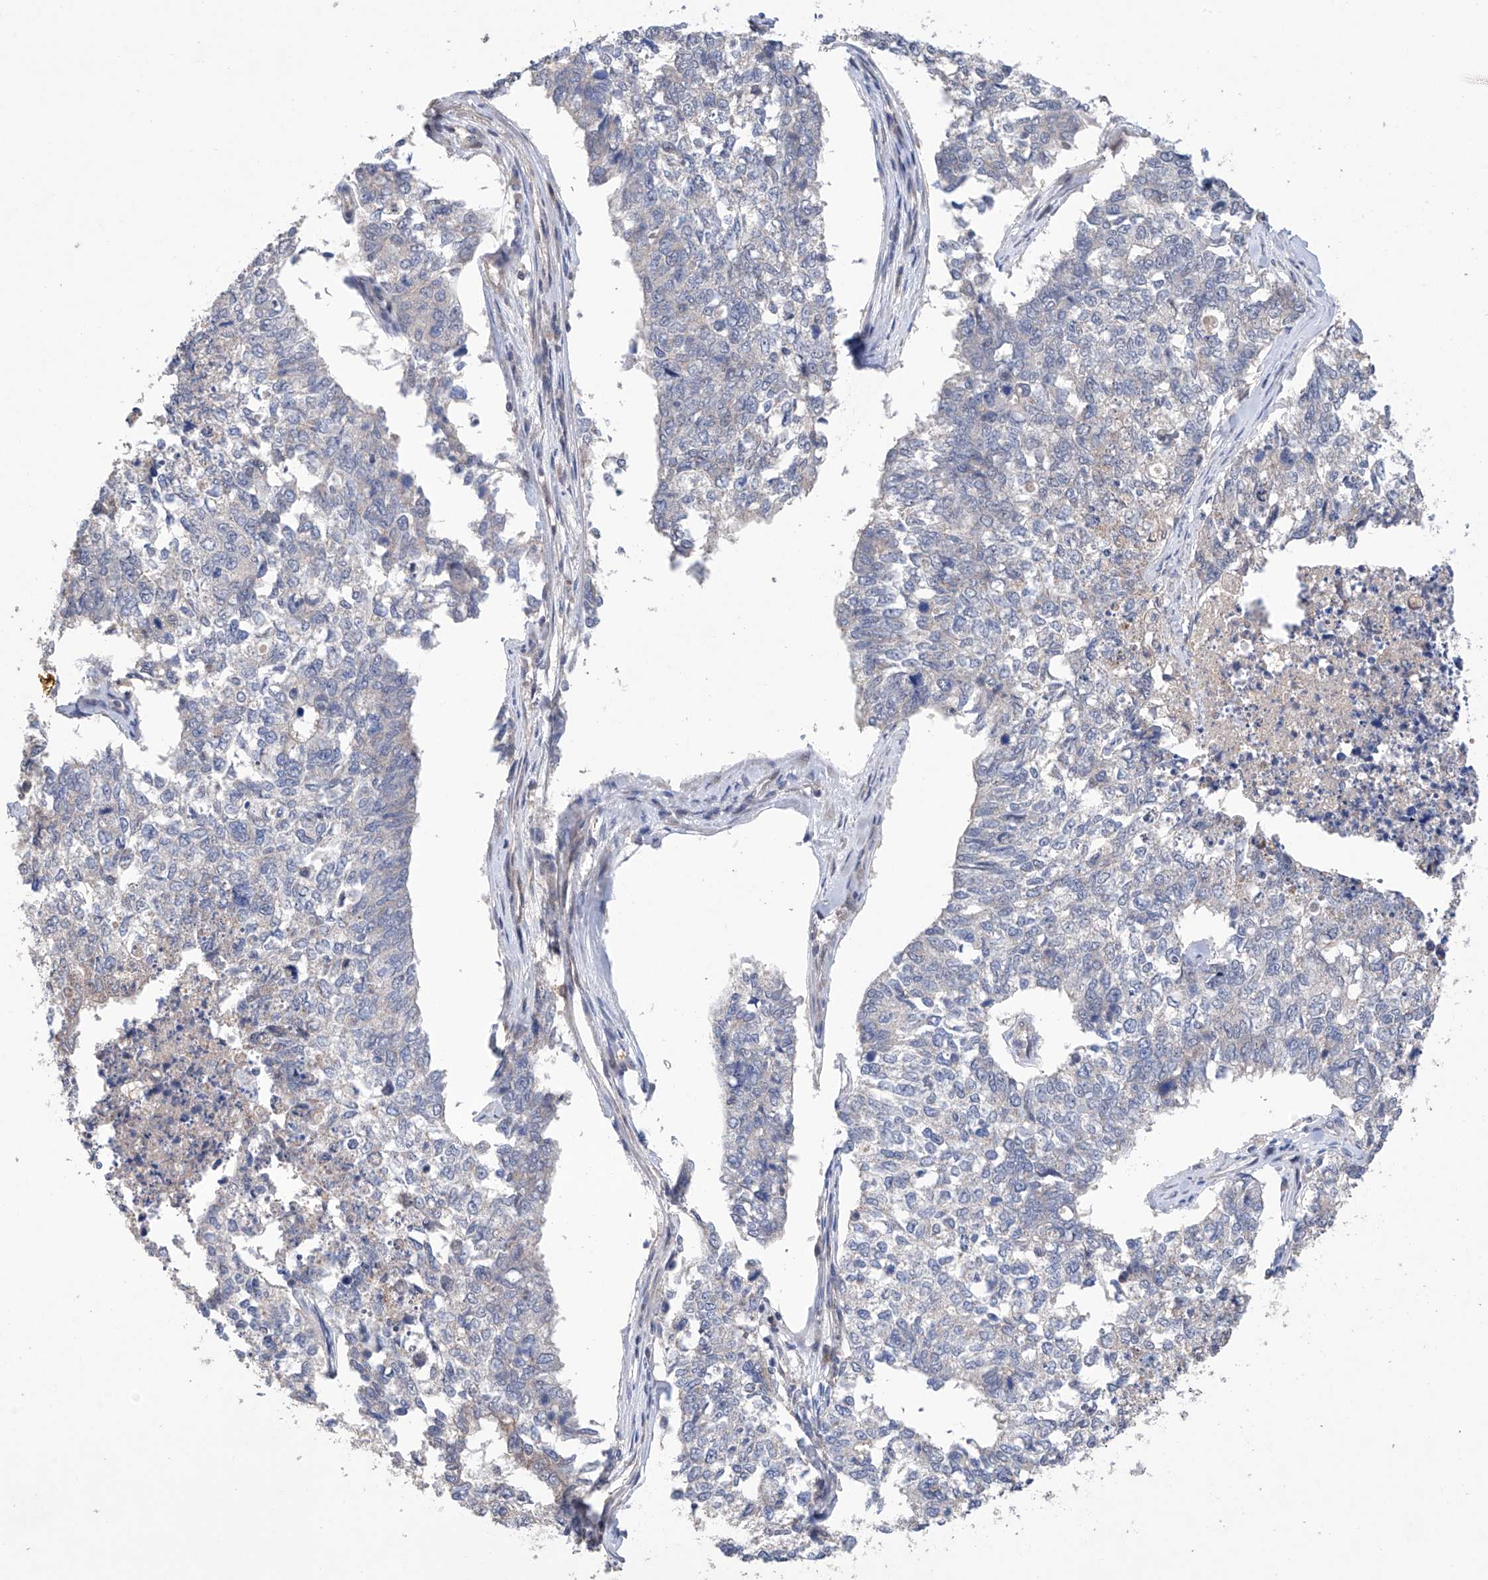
{"staining": {"intensity": "negative", "quantity": "none", "location": "none"}, "tissue": "cervical cancer", "cell_type": "Tumor cells", "image_type": "cancer", "snomed": [{"axis": "morphology", "description": "Squamous cell carcinoma, NOS"}, {"axis": "topography", "description": "Cervix"}], "caption": "Protein analysis of cervical cancer displays no significant staining in tumor cells.", "gene": "AFG1L", "patient": {"sex": "female", "age": 63}}